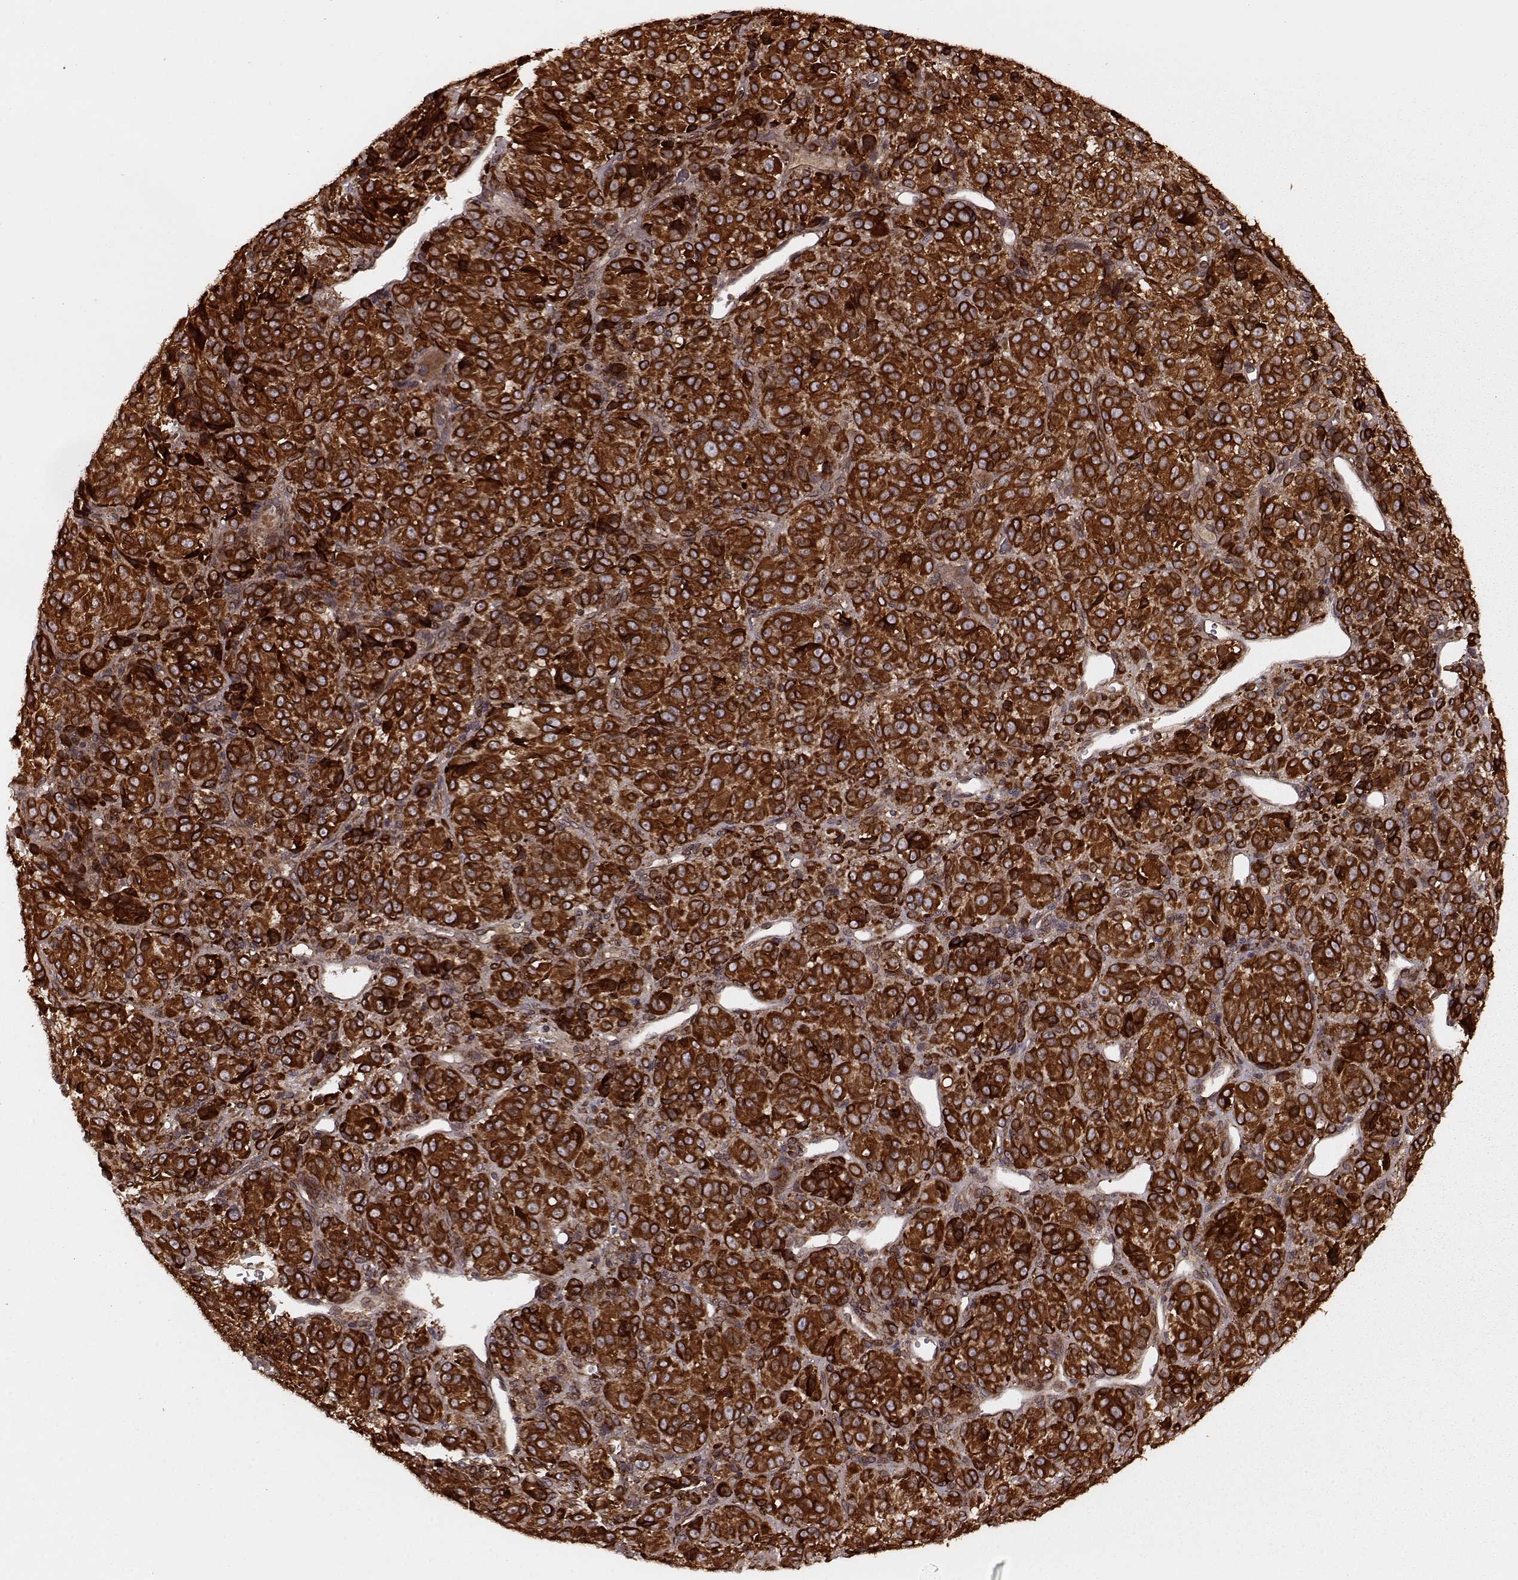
{"staining": {"intensity": "strong", "quantity": ">75%", "location": "cytoplasmic/membranous"}, "tissue": "melanoma", "cell_type": "Tumor cells", "image_type": "cancer", "snomed": [{"axis": "morphology", "description": "Malignant melanoma, Metastatic site"}, {"axis": "topography", "description": "Brain"}], "caption": "Immunohistochemical staining of melanoma displays high levels of strong cytoplasmic/membranous positivity in approximately >75% of tumor cells.", "gene": "AGPAT1", "patient": {"sex": "female", "age": 56}}